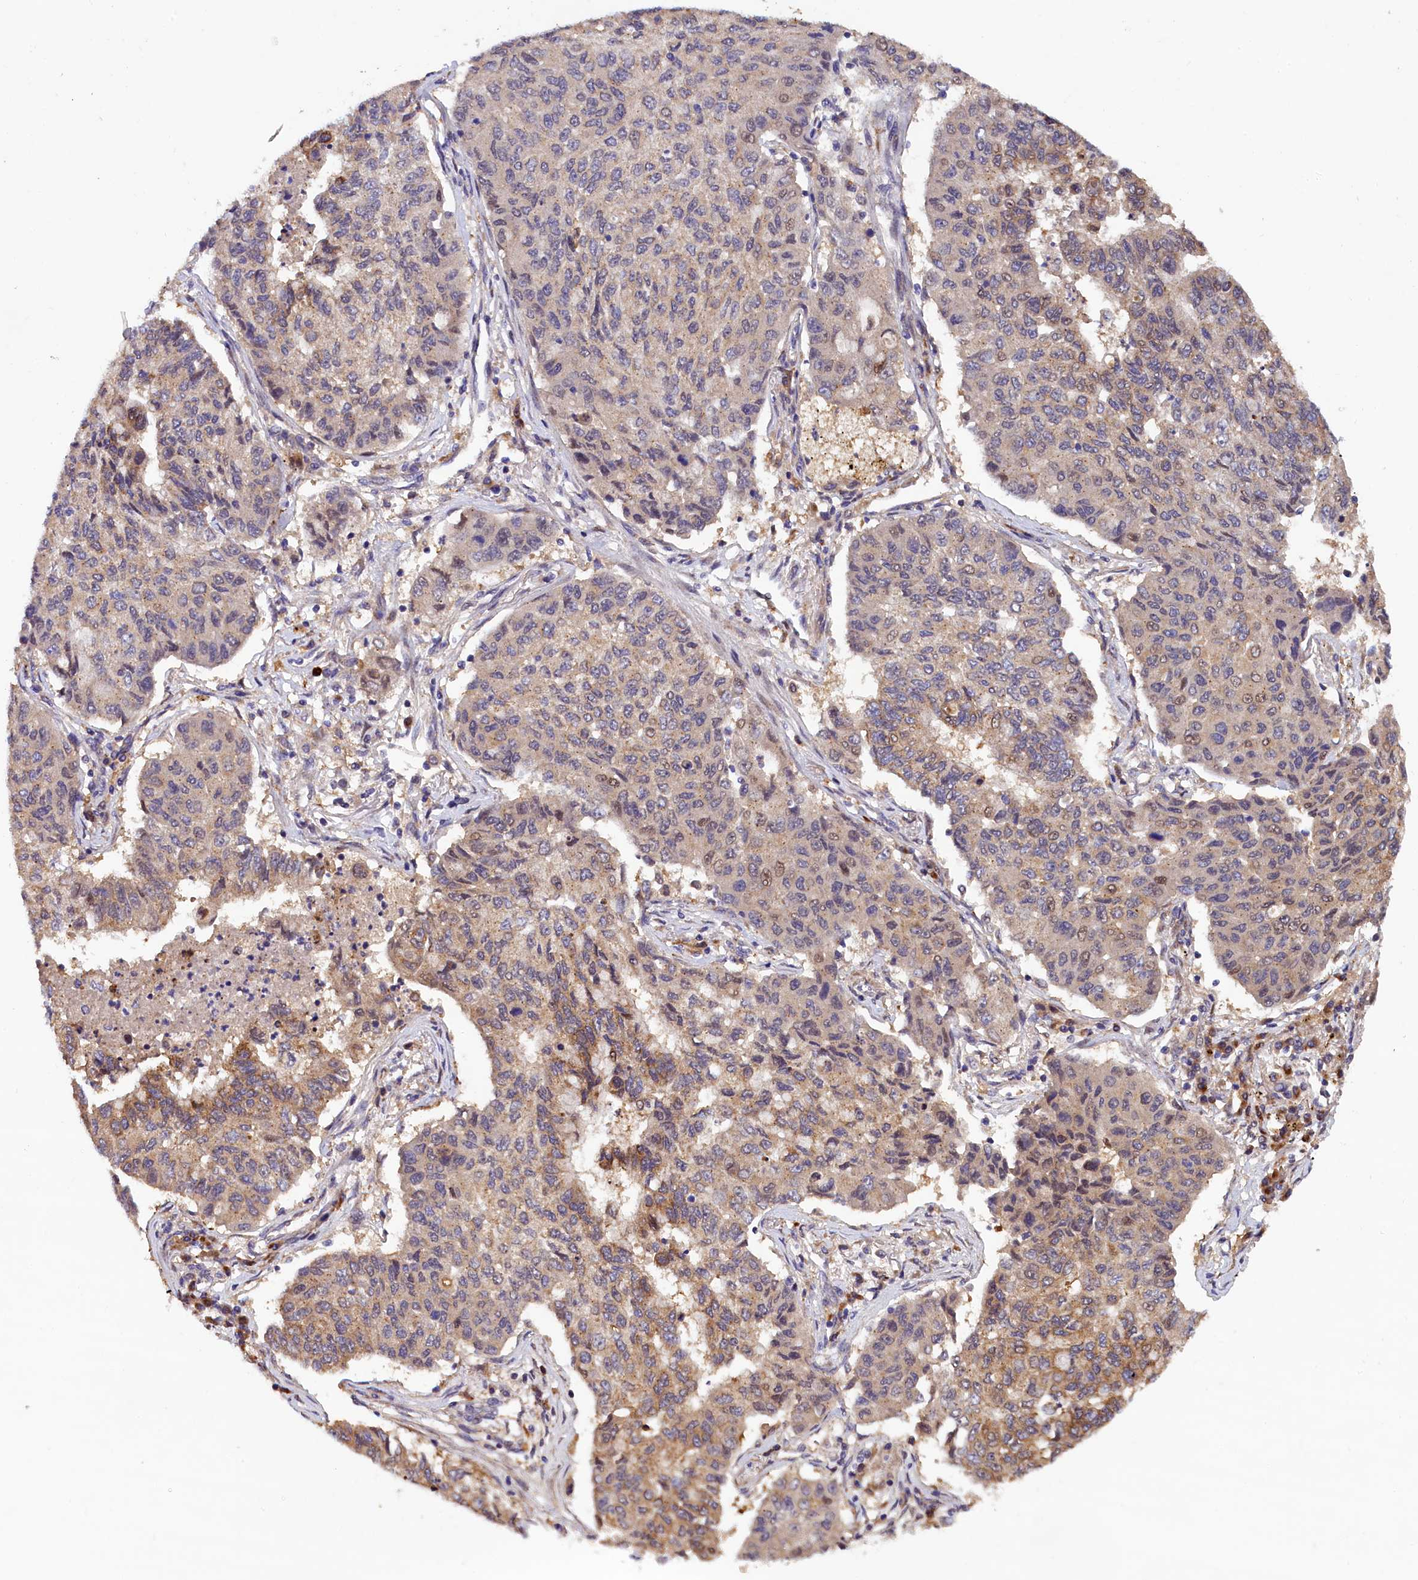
{"staining": {"intensity": "weak", "quantity": "25%-75%", "location": "cytoplasmic/membranous"}, "tissue": "lung cancer", "cell_type": "Tumor cells", "image_type": "cancer", "snomed": [{"axis": "morphology", "description": "Squamous cell carcinoma, NOS"}, {"axis": "topography", "description": "Lung"}], "caption": "High-magnification brightfield microscopy of lung cancer stained with DAB (3,3'-diaminobenzidine) (brown) and counterstained with hematoxylin (blue). tumor cells exhibit weak cytoplasmic/membranous expression is identified in approximately25%-75% of cells. Using DAB (brown) and hematoxylin (blue) stains, captured at high magnification using brightfield microscopy.", "gene": "NAIP", "patient": {"sex": "male", "age": 74}}